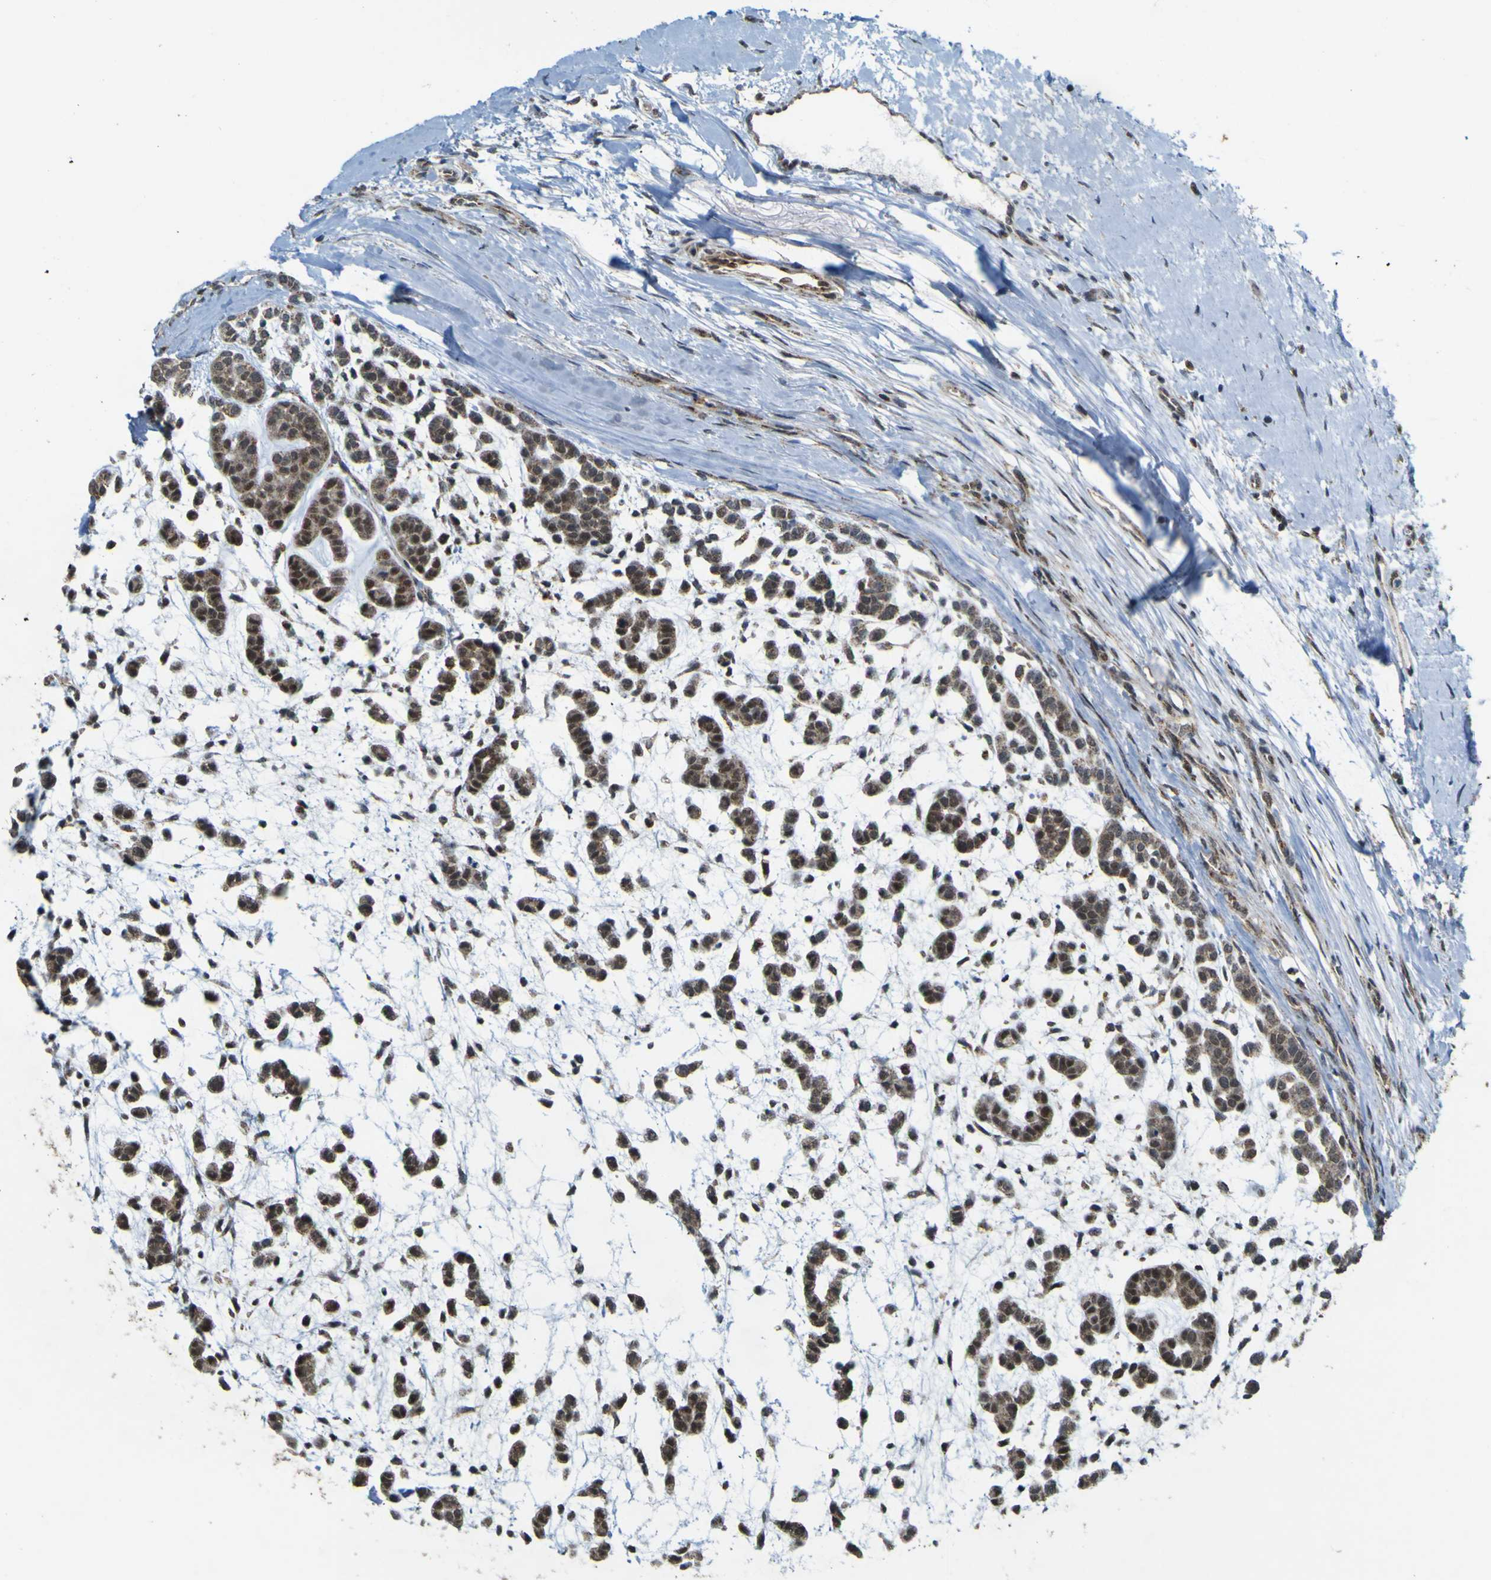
{"staining": {"intensity": "moderate", "quantity": ">75%", "location": "cytoplasmic/membranous,nuclear"}, "tissue": "head and neck cancer", "cell_type": "Tumor cells", "image_type": "cancer", "snomed": [{"axis": "morphology", "description": "Adenocarcinoma, NOS"}, {"axis": "morphology", "description": "Adenoma, NOS"}, {"axis": "topography", "description": "Head-Neck"}], "caption": "Tumor cells demonstrate moderate cytoplasmic/membranous and nuclear staining in approximately >75% of cells in head and neck cancer (adenoma).", "gene": "ACBD5", "patient": {"sex": "female", "age": 55}}